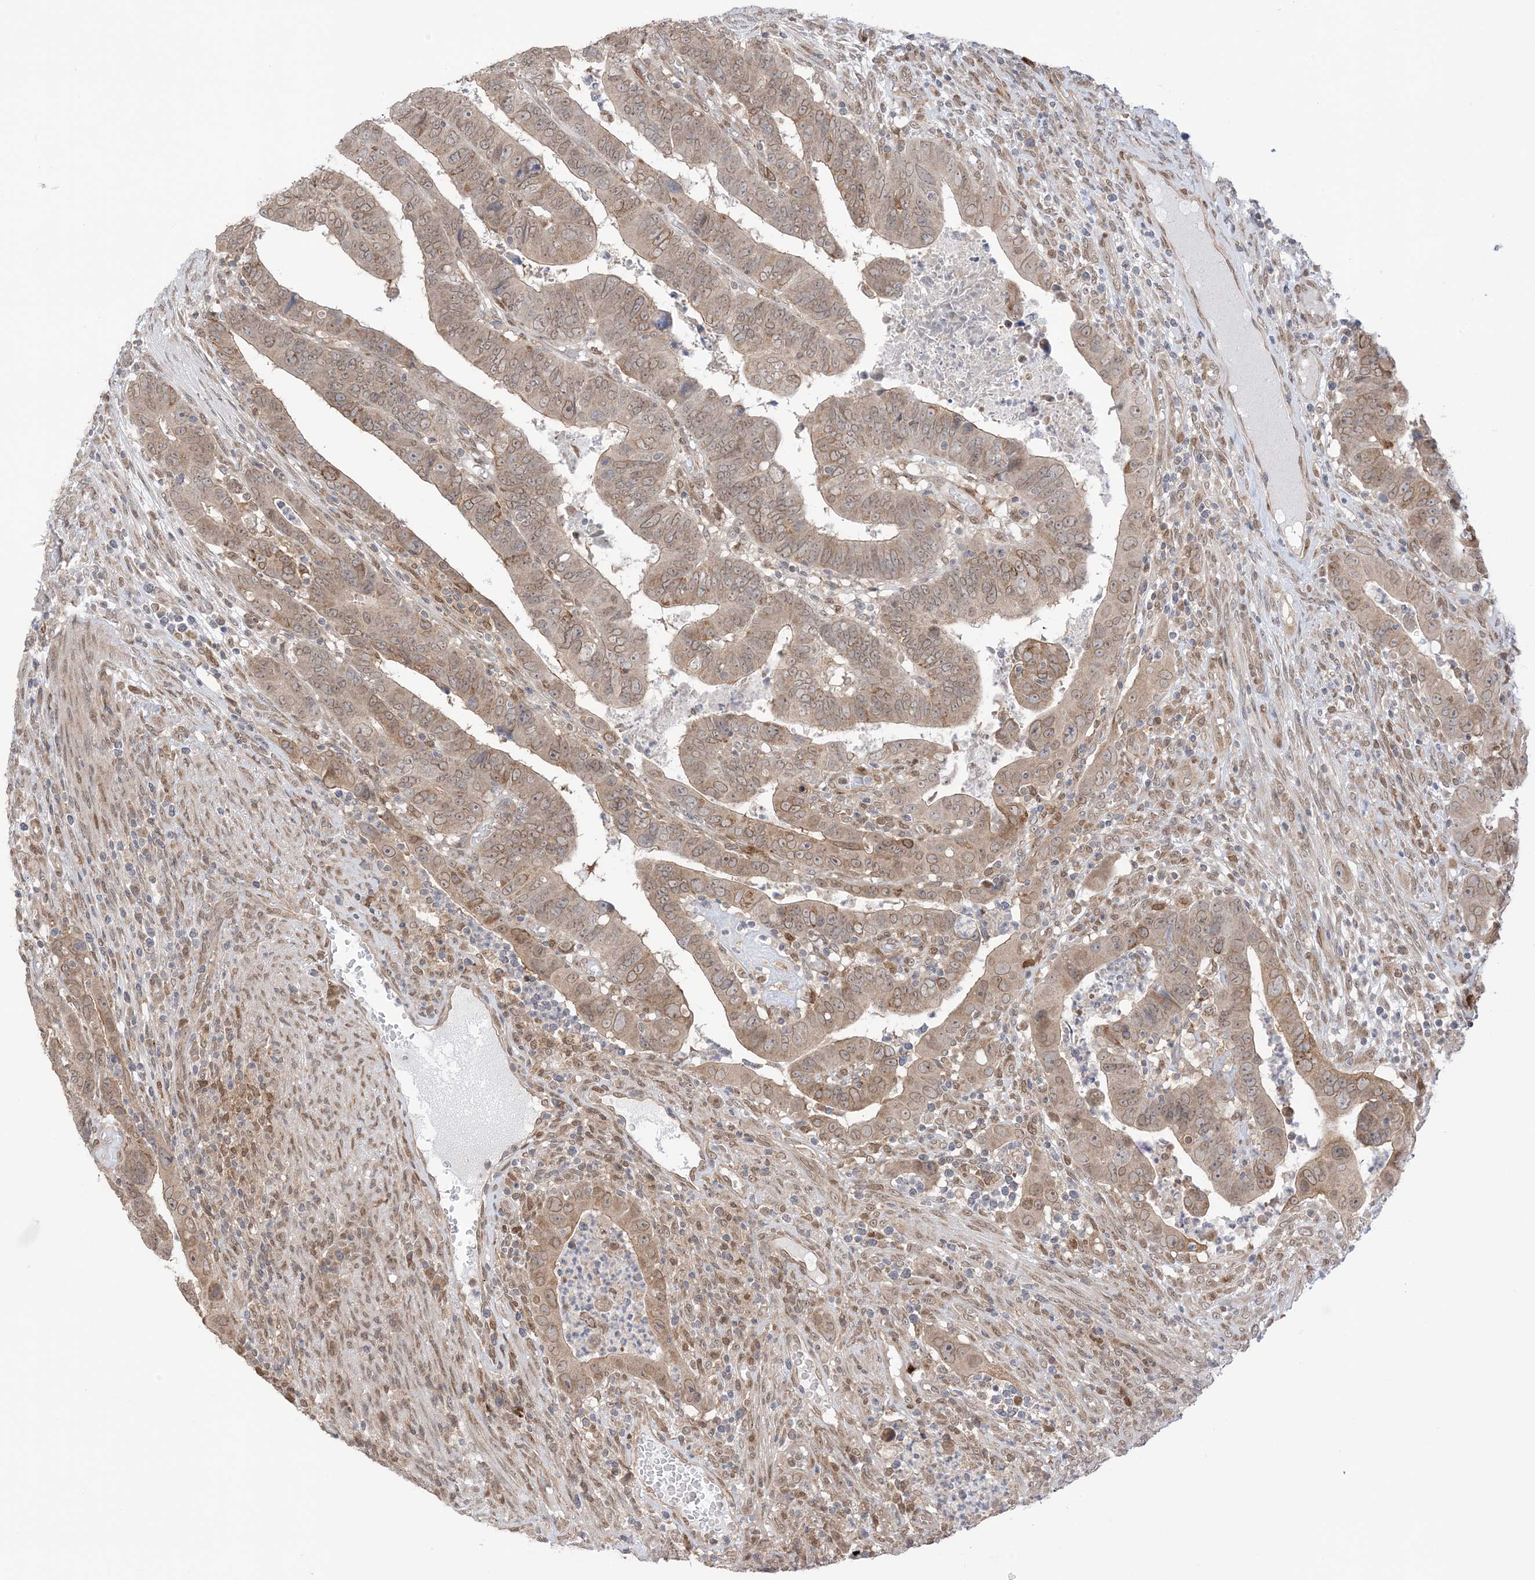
{"staining": {"intensity": "moderate", "quantity": ">75%", "location": "cytoplasmic/membranous,nuclear"}, "tissue": "colorectal cancer", "cell_type": "Tumor cells", "image_type": "cancer", "snomed": [{"axis": "morphology", "description": "Normal tissue, NOS"}, {"axis": "morphology", "description": "Adenocarcinoma, NOS"}, {"axis": "topography", "description": "Rectum"}], "caption": "Tumor cells show medium levels of moderate cytoplasmic/membranous and nuclear staining in approximately >75% of cells in human adenocarcinoma (colorectal).", "gene": "UBE2E2", "patient": {"sex": "female", "age": 65}}